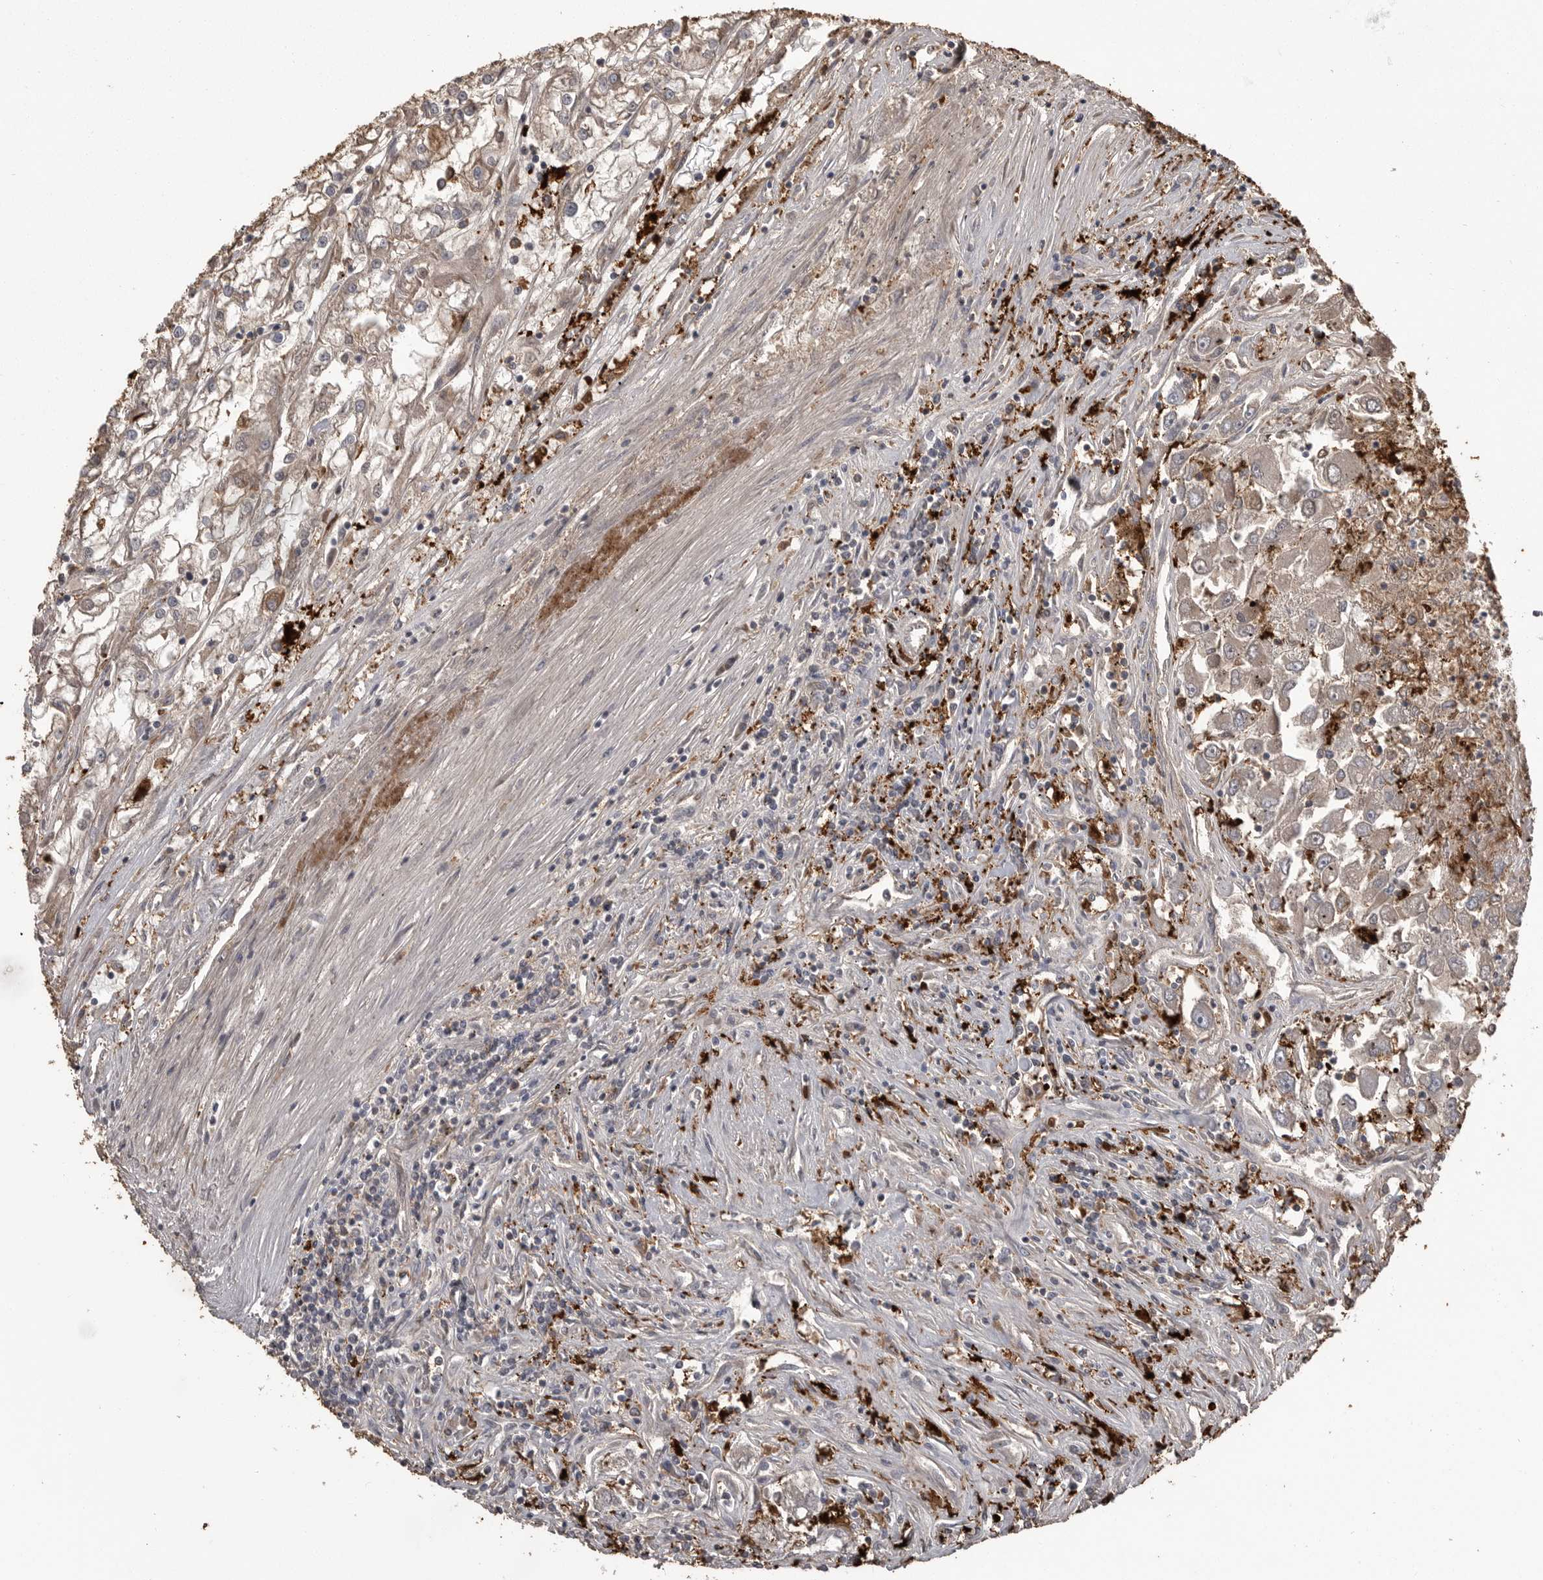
{"staining": {"intensity": "moderate", "quantity": "<25%", "location": "cytoplasmic/membranous"}, "tissue": "renal cancer", "cell_type": "Tumor cells", "image_type": "cancer", "snomed": [{"axis": "morphology", "description": "Adenocarcinoma, NOS"}, {"axis": "topography", "description": "Kidney"}], "caption": "Tumor cells show low levels of moderate cytoplasmic/membranous expression in about <25% of cells in human renal cancer.", "gene": "CMTM6", "patient": {"sex": "female", "age": 52}}